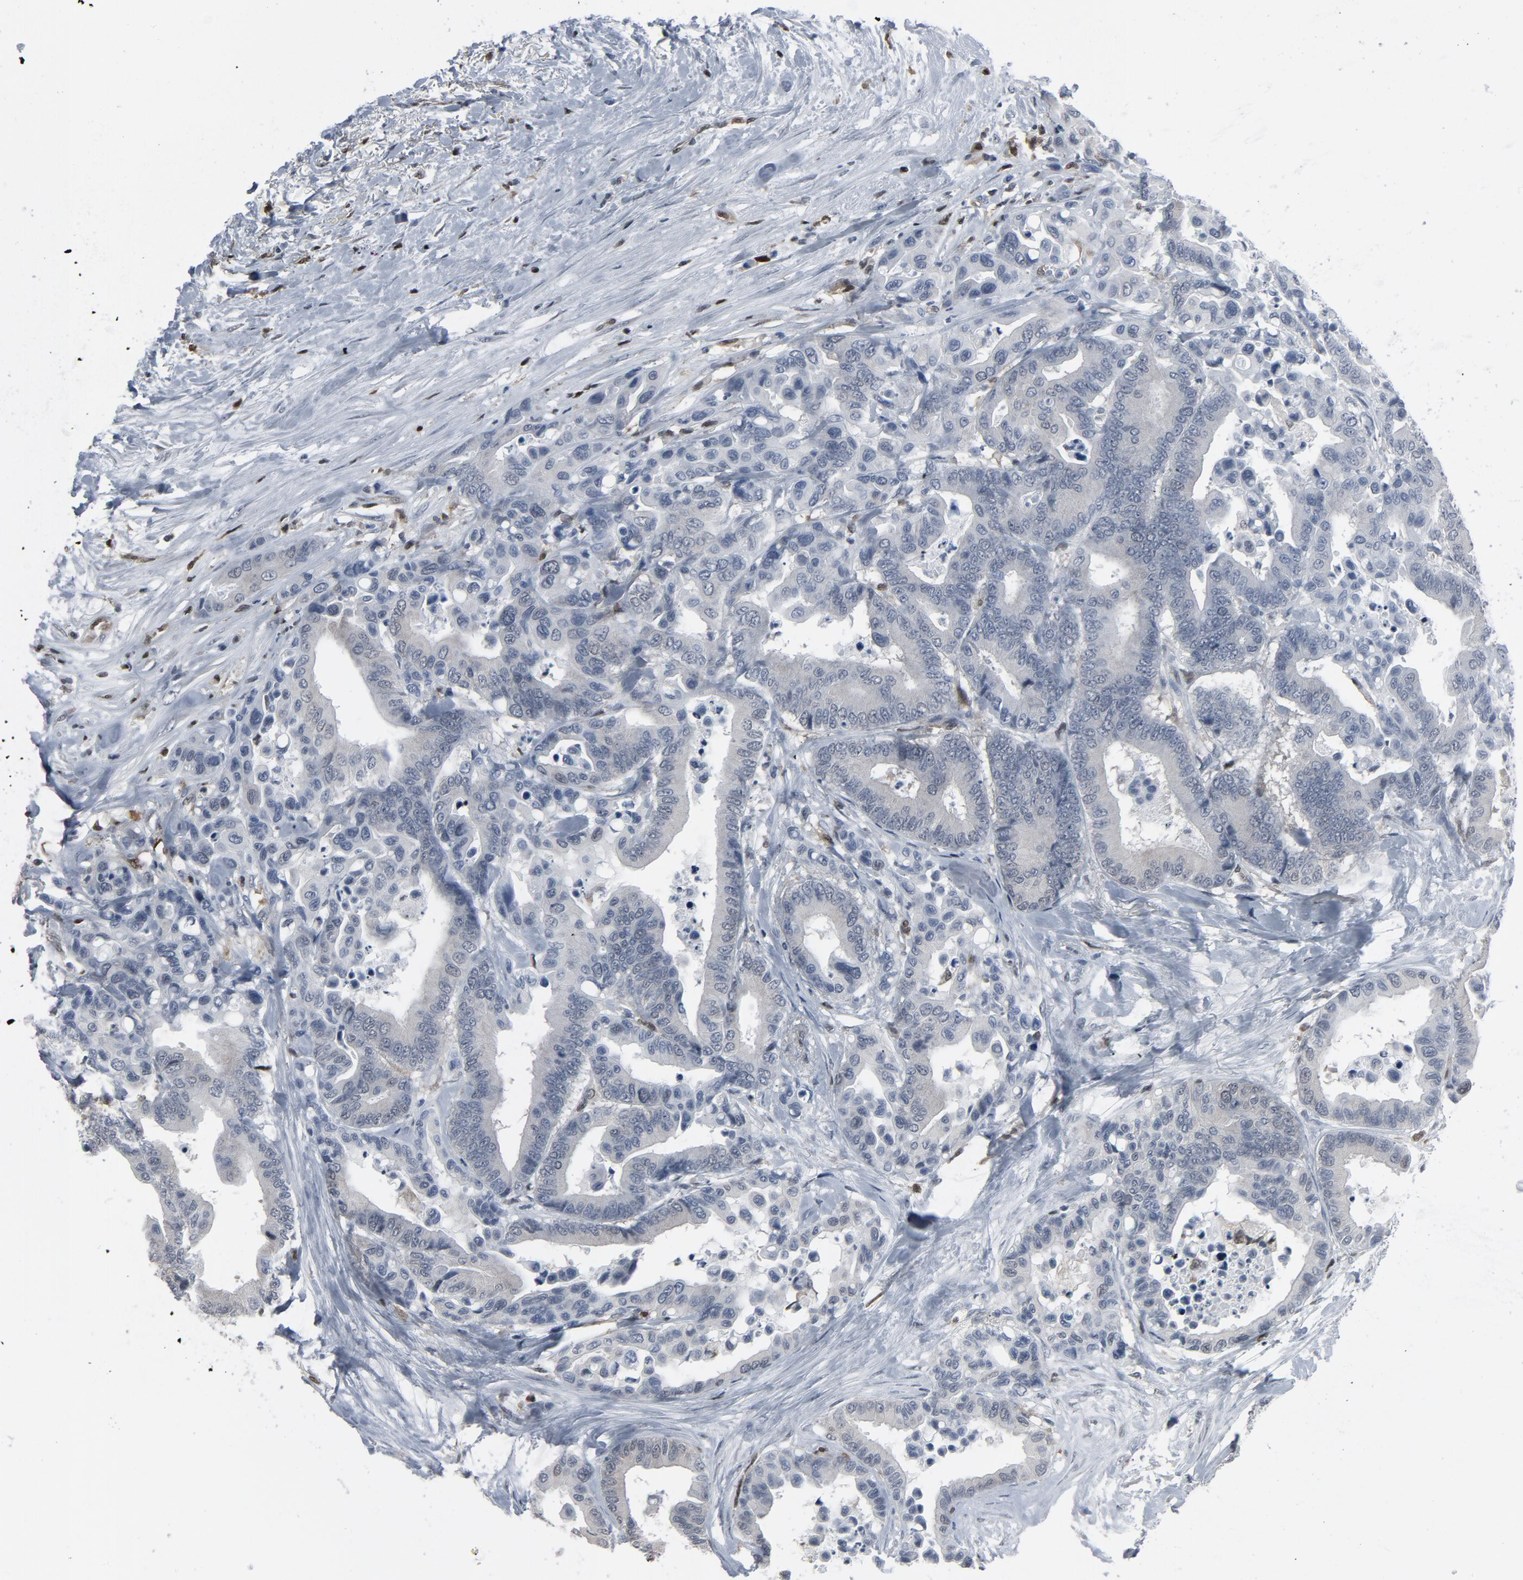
{"staining": {"intensity": "negative", "quantity": "none", "location": "none"}, "tissue": "colorectal cancer", "cell_type": "Tumor cells", "image_type": "cancer", "snomed": [{"axis": "morphology", "description": "Adenocarcinoma, NOS"}, {"axis": "topography", "description": "Colon"}], "caption": "Protein analysis of adenocarcinoma (colorectal) exhibits no significant expression in tumor cells.", "gene": "STAT5A", "patient": {"sex": "male", "age": 82}}